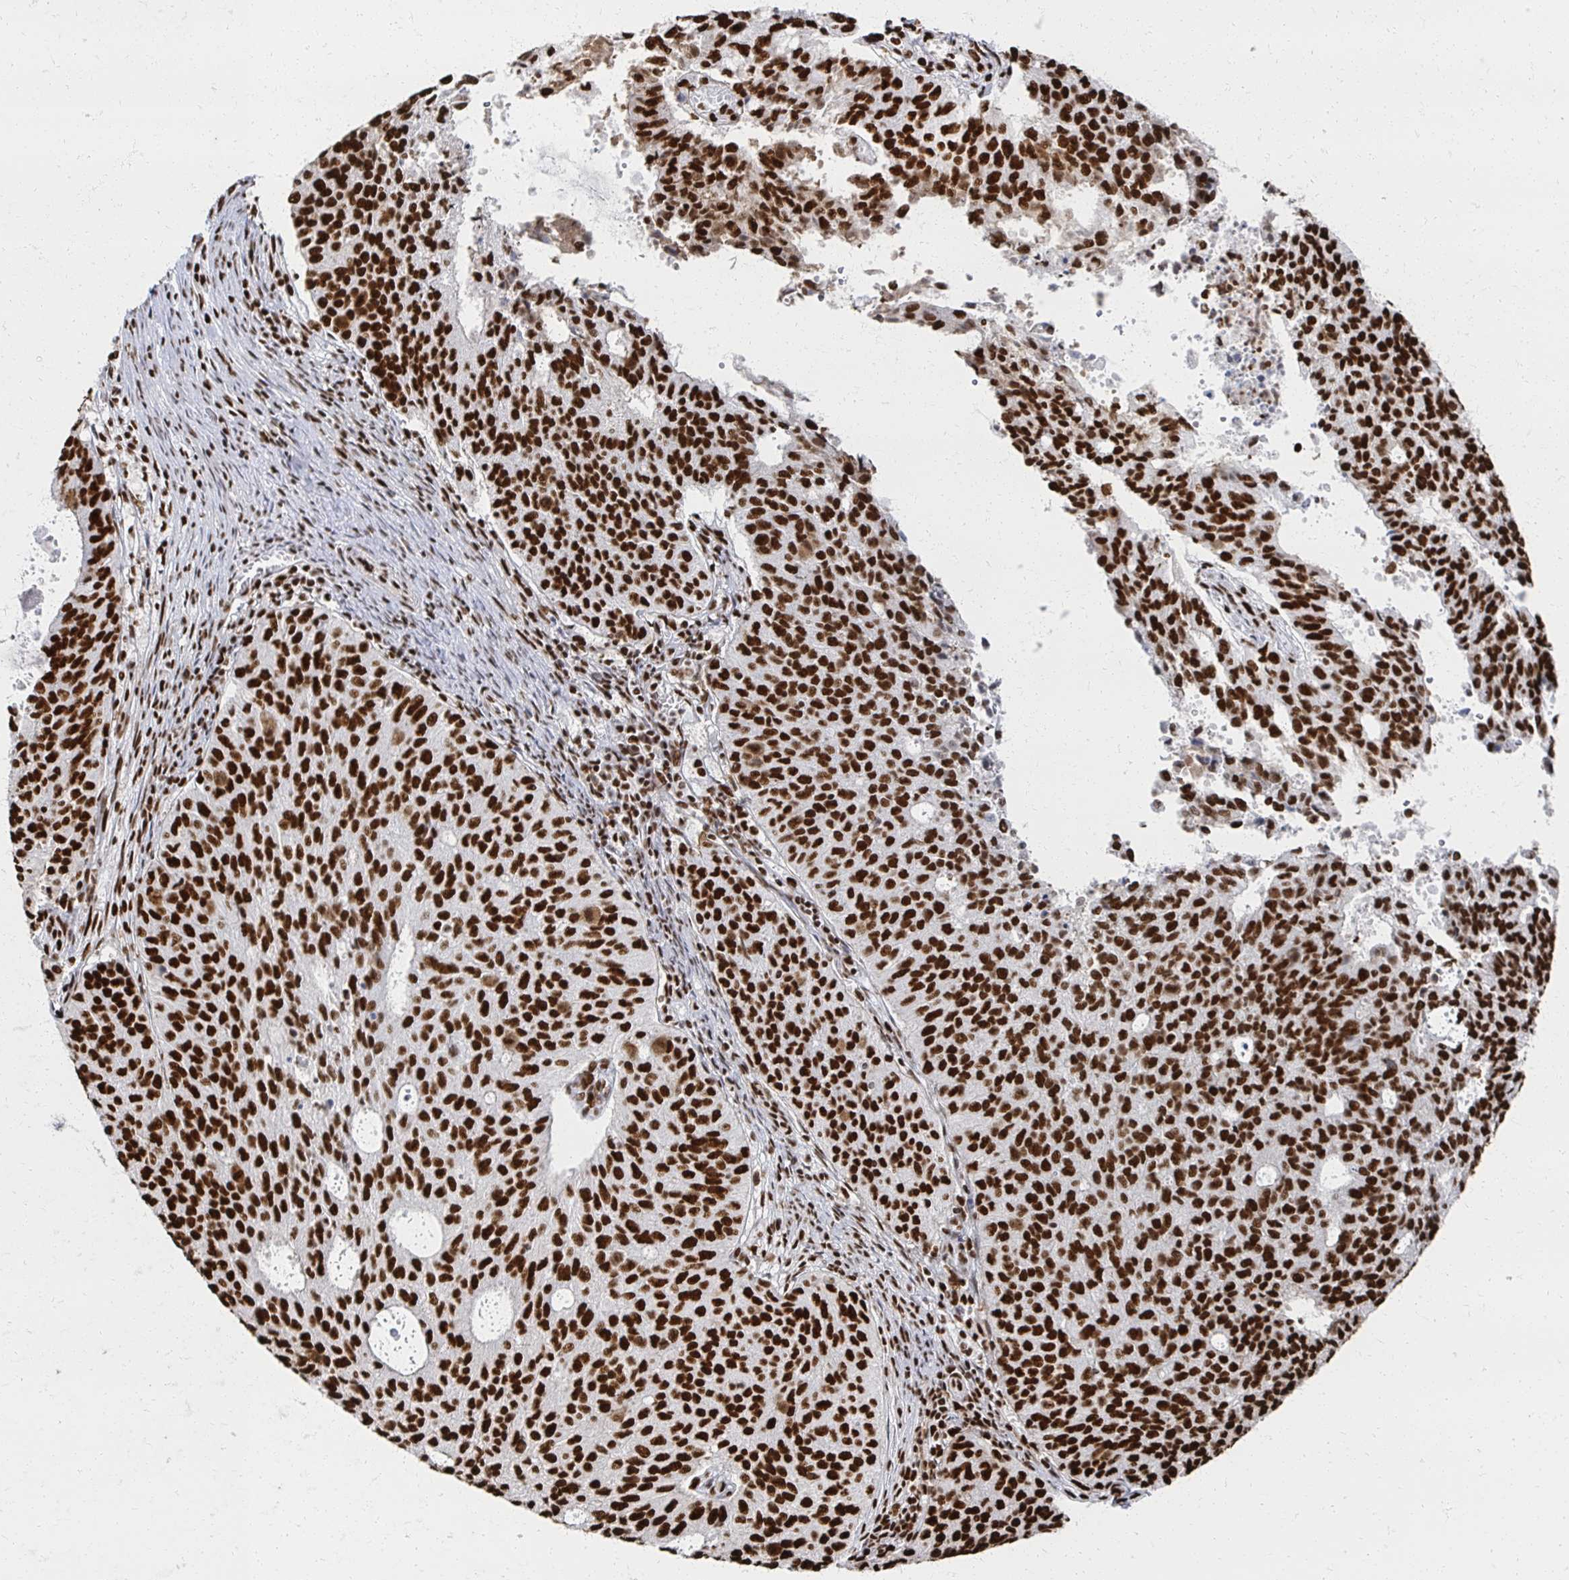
{"staining": {"intensity": "strong", "quantity": ">75%", "location": "nuclear"}, "tissue": "endometrial cancer", "cell_type": "Tumor cells", "image_type": "cancer", "snomed": [{"axis": "morphology", "description": "Adenocarcinoma, NOS"}, {"axis": "topography", "description": "Endometrium"}], "caption": "Endometrial adenocarcinoma stained with a protein marker displays strong staining in tumor cells.", "gene": "RBBP7", "patient": {"sex": "female", "age": 82}}